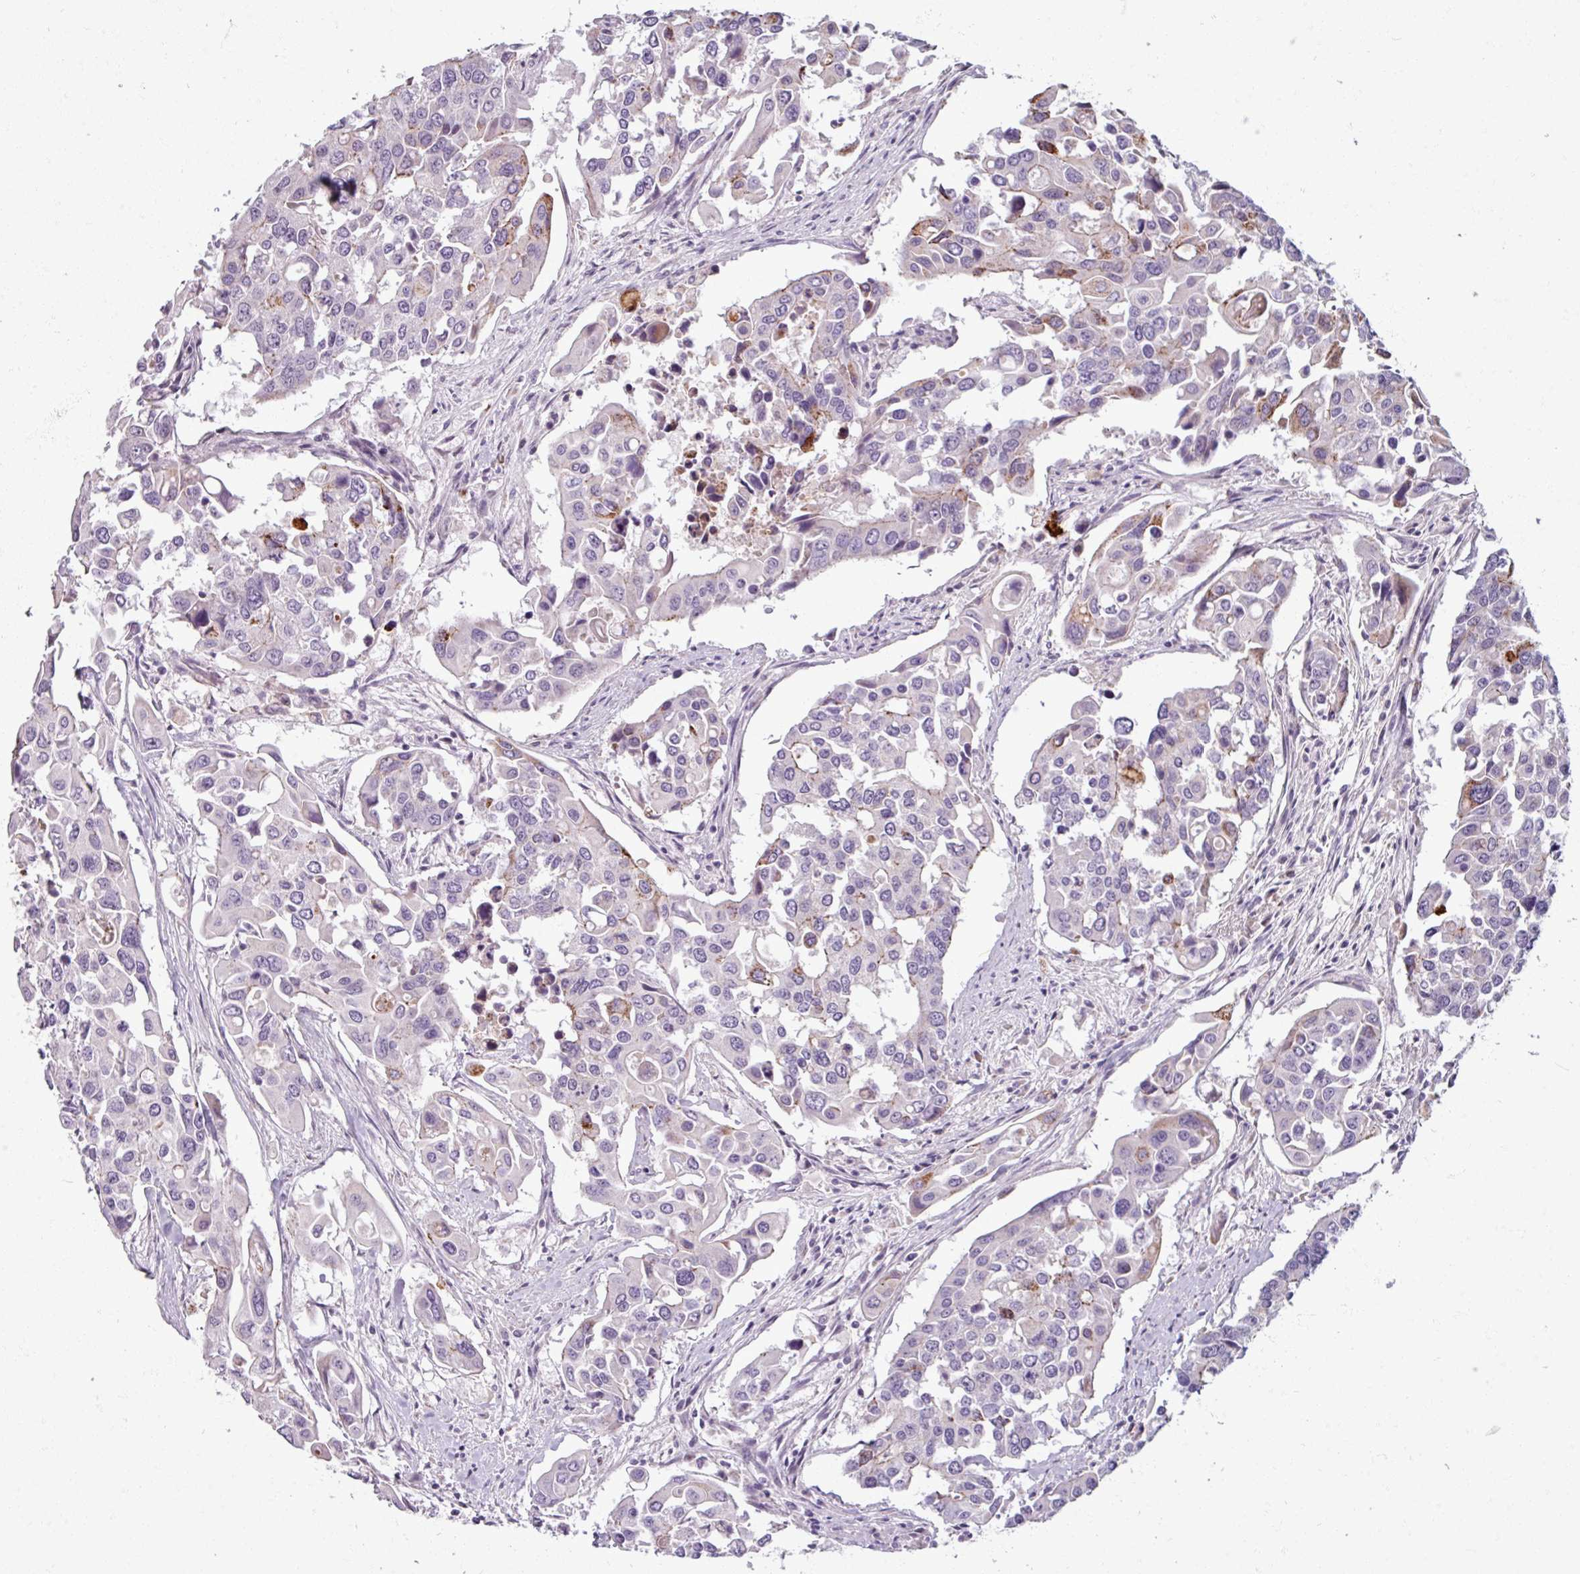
{"staining": {"intensity": "moderate", "quantity": "<25%", "location": "cytoplasmic/membranous"}, "tissue": "colorectal cancer", "cell_type": "Tumor cells", "image_type": "cancer", "snomed": [{"axis": "morphology", "description": "Adenocarcinoma, NOS"}, {"axis": "topography", "description": "Colon"}], "caption": "Adenocarcinoma (colorectal) tissue displays moderate cytoplasmic/membranous expression in approximately <25% of tumor cells", "gene": "PNMA6A", "patient": {"sex": "male", "age": 77}}